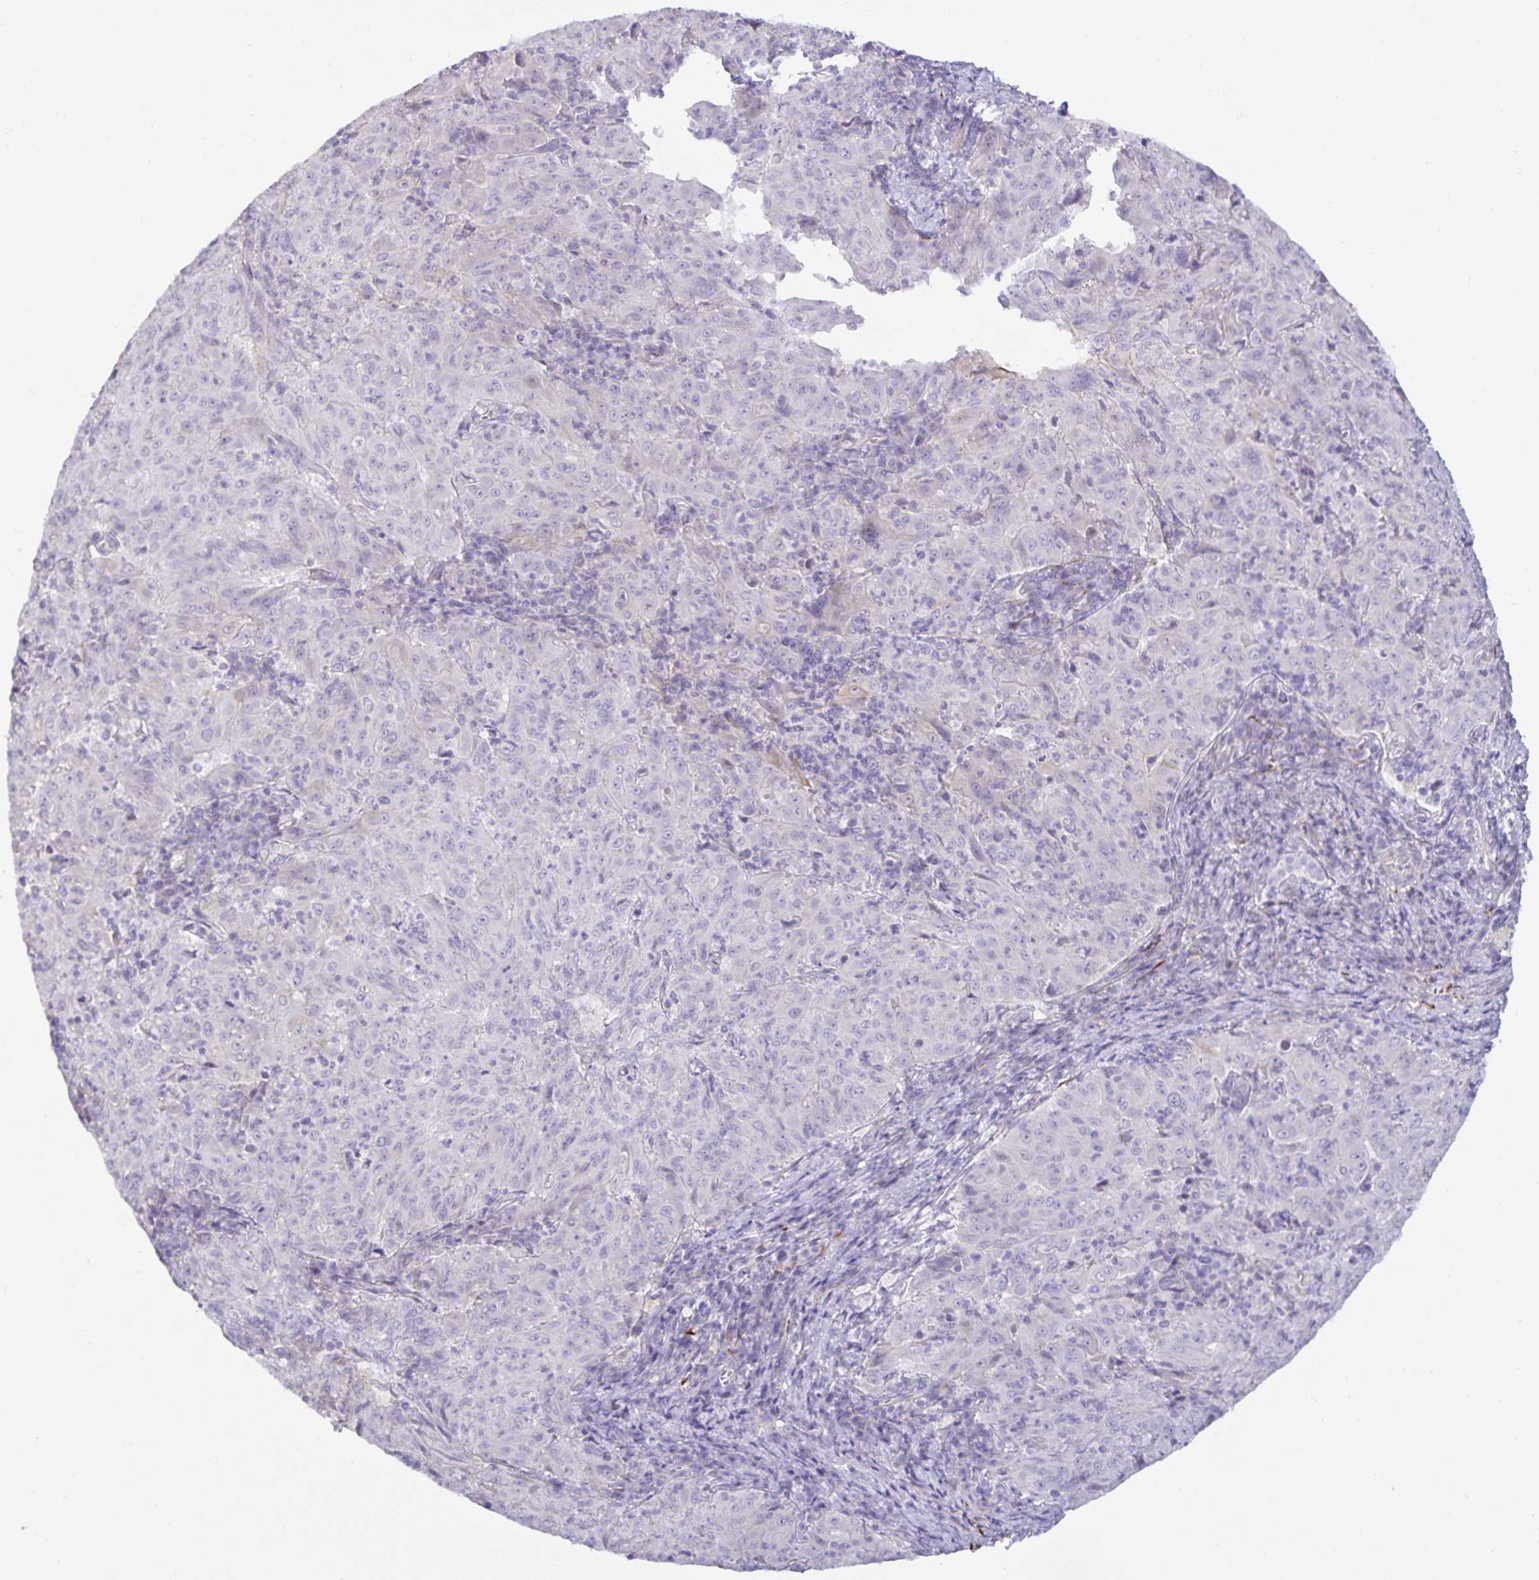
{"staining": {"intensity": "negative", "quantity": "none", "location": "none"}, "tissue": "pancreatic cancer", "cell_type": "Tumor cells", "image_type": "cancer", "snomed": [{"axis": "morphology", "description": "Adenocarcinoma, NOS"}, {"axis": "topography", "description": "Pancreas"}], "caption": "Tumor cells show no significant protein expression in pancreatic cancer (adenocarcinoma). (Brightfield microscopy of DAB immunohistochemistry (IHC) at high magnification).", "gene": "SPAG4", "patient": {"sex": "male", "age": 63}}